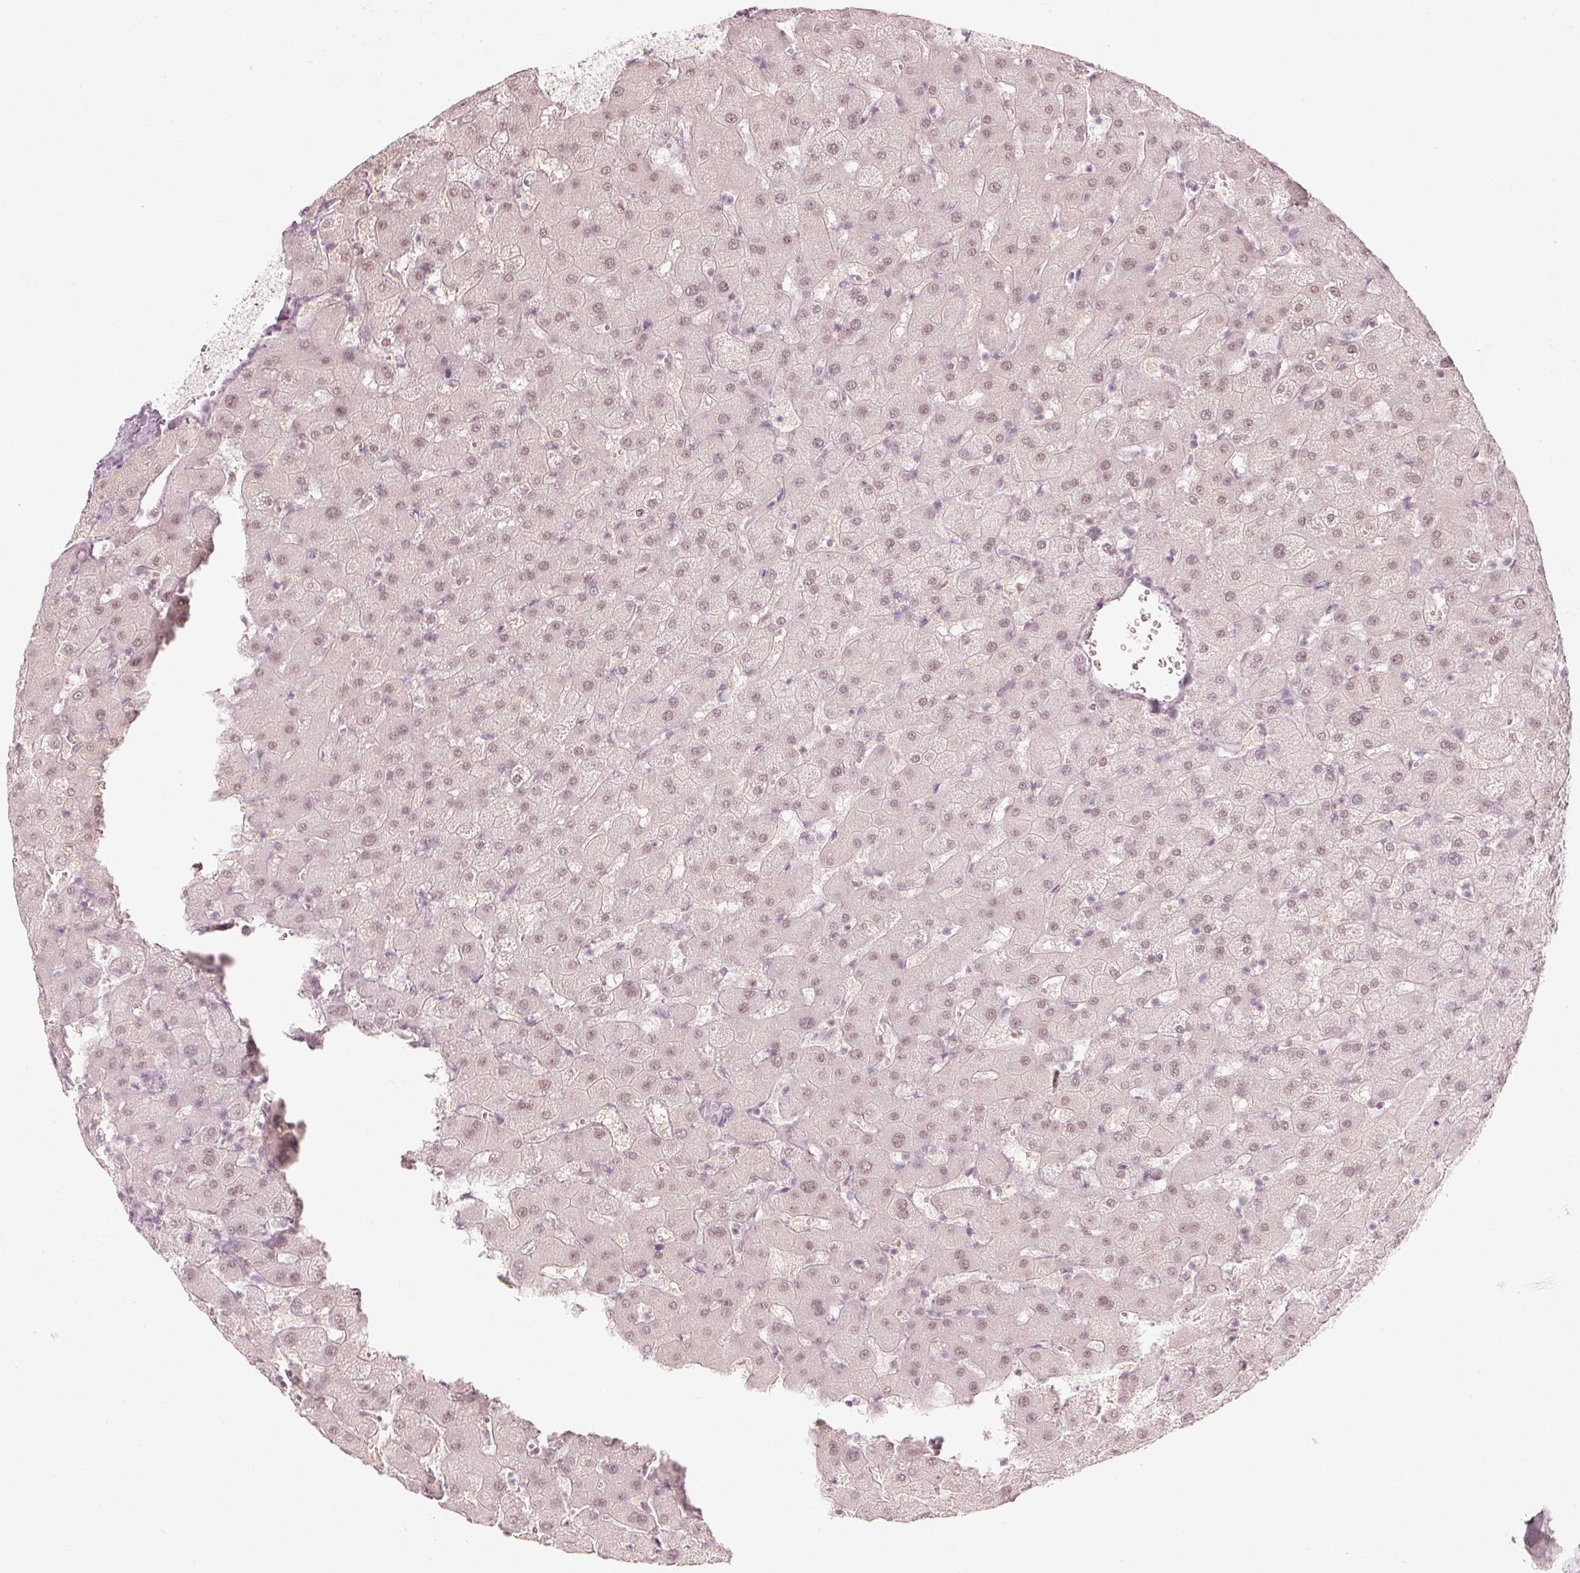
{"staining": {"intensity": "weak", "quantity": ">75%", "location": "nuclear"}, "tissue": "liver", "cell_type": "Cholangiocytes", "image_type": "normal", "snomed": [{"axis": "morphology", "description": "Normal tissue, NOS"}, {"axis": "topography", "description": "Liver"}], "caption": "IHC staining of benign liver, which exhibits low levels of weak nuclear expression in approximately >75% of cholangiocytes indicating weak nuclear protein positivity. The staining was performed using DAB (3,3'-diaminobenzidine) (brown) for protein detection and nuclei were counterstained in hematoxylin (blue).", "gene": "PPP1R10", "patient": {"sex": "female", "age": 63}}